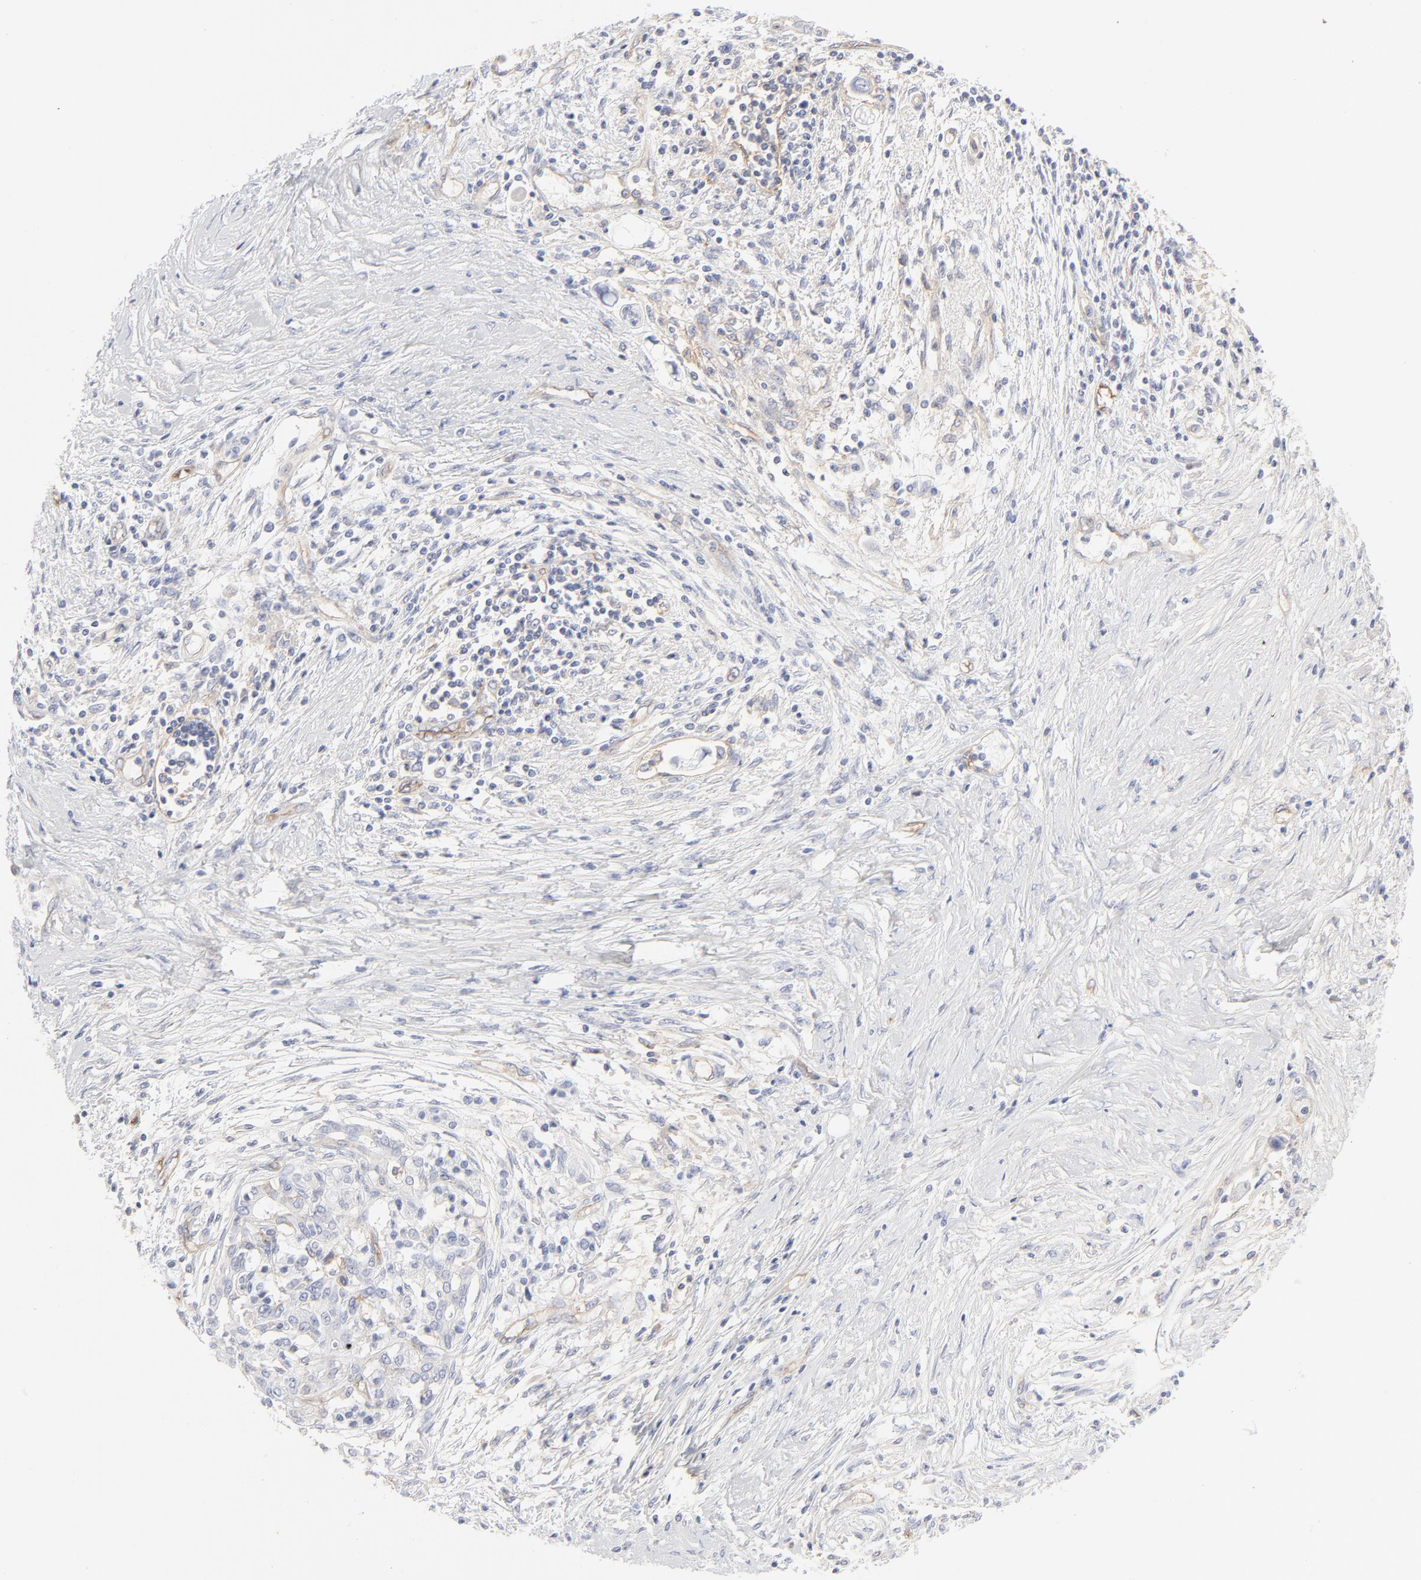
{"staining": {"intensity": "negative", "quantity": "none", "location": "none"}, "tissue": "pancreatic cancer", "cell_type": "Tumor cells", "image_type": "cancer", "snomed": [{"axis": "morphology", "description": "Adenocarcinoma, NOS"}, {"axis": "topography", "description": "Pancreas"}], "caption": "Human pancreatic adenocarcinoma stained for a protein using IHC exhibits no staining in tumor cells.", "gene": "ITGA5", "patient": {"sex": "female", "age": 59}}